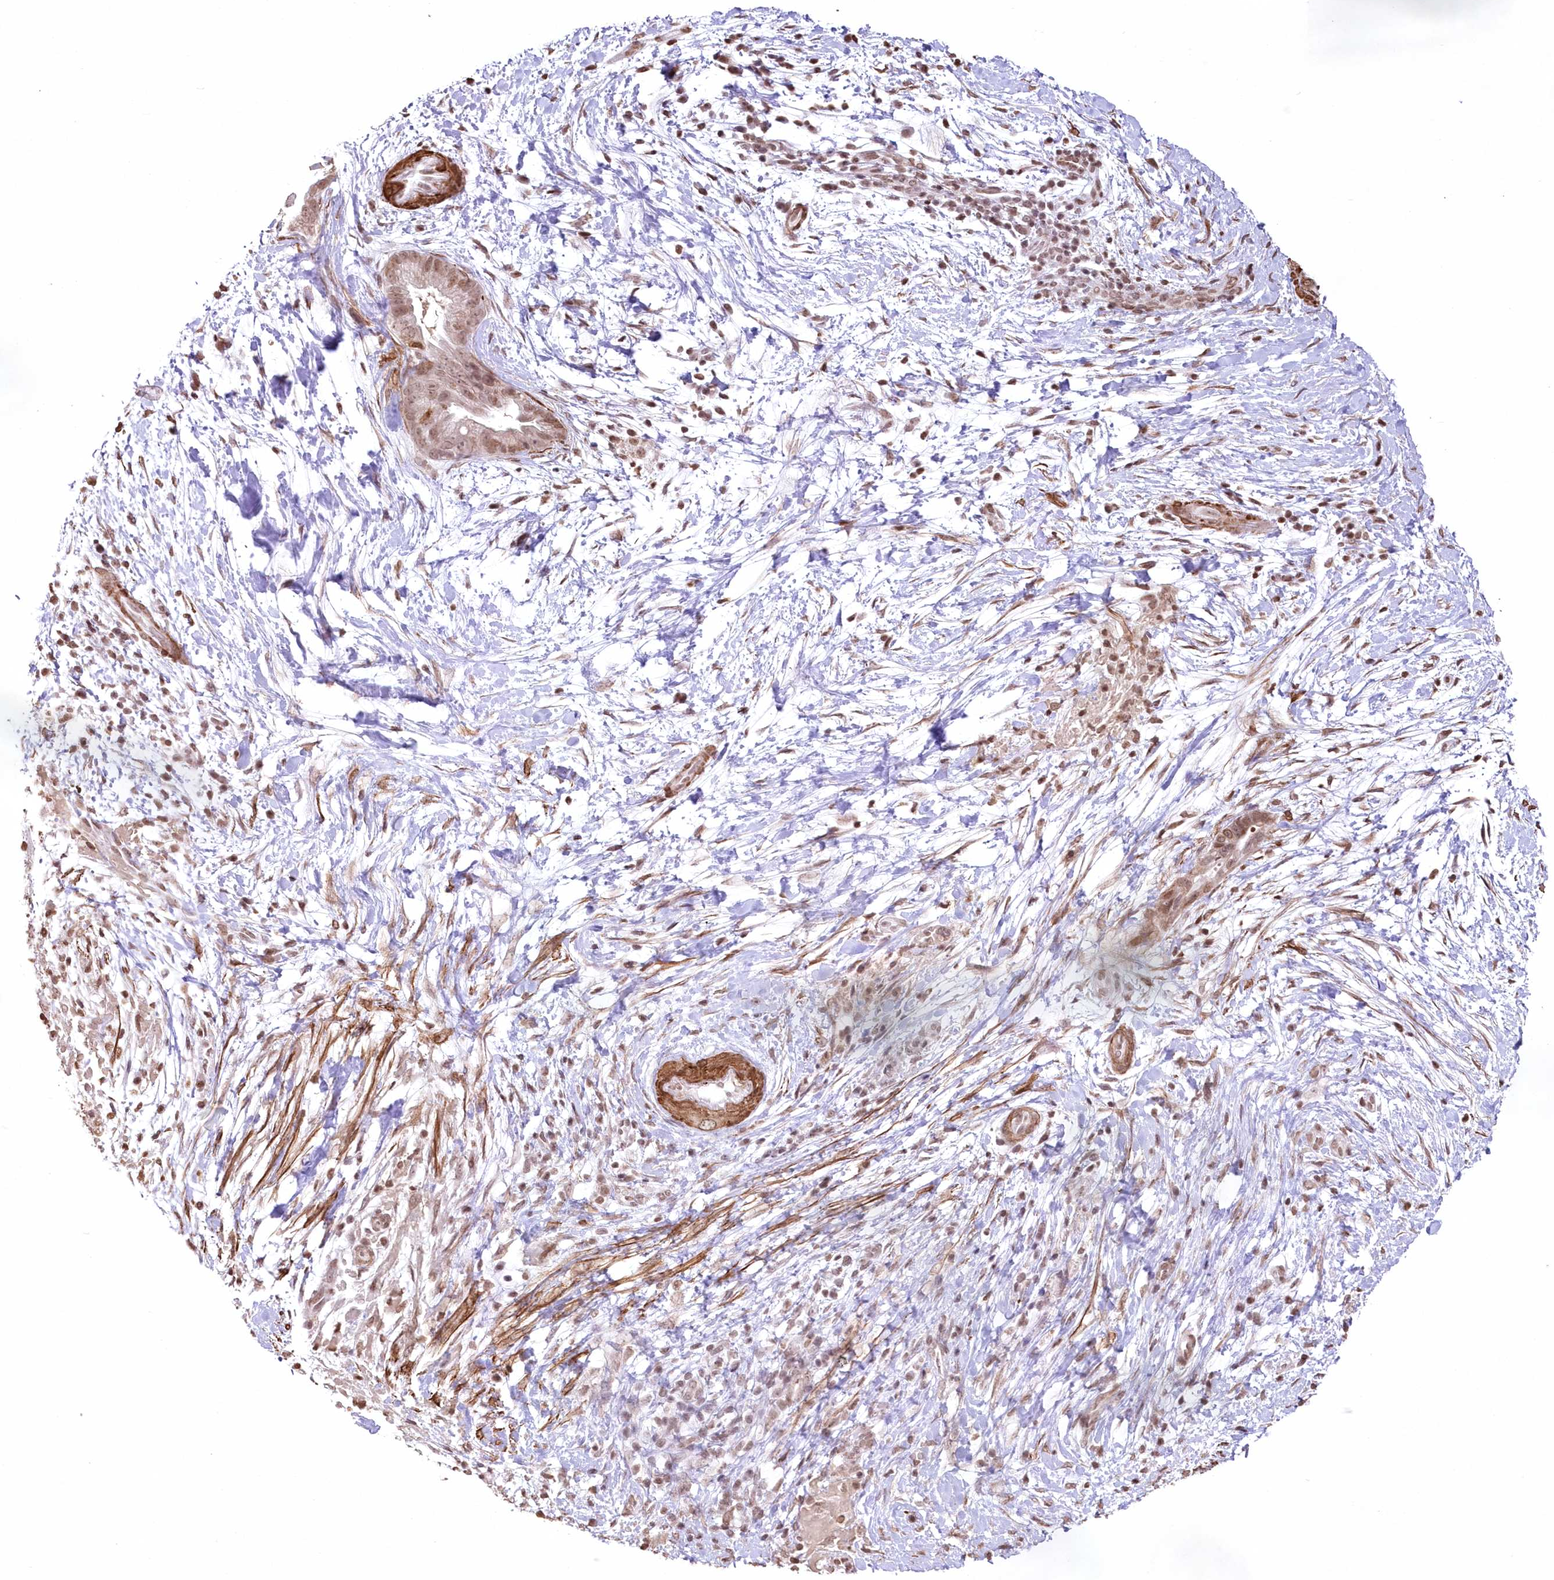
{"staining": {"intensity": "strong", "quantity": ">75%", "location": "cytoplasmic/membranous"}, "tissue": "pancreatic cancer", "cell_type": "Tumor cells", "image_type": "cancer", "snomed": [{"axis": "morphology", "description": "Adenocarcinoma, NOS"}, {"axis": "topography", "description": "Pancreas"}], "caption": "High-magnification brightfield microscopy of pancreatic cancer (adenocarcinoma) stained with DAB (brown) and counterstained with hematoxylin (blue). tumor cells exhibit strong cytoplasmic/membranous positivity is seen in approximately>75% of cells.", "gene": "RBM27", "patient": {"sex": "male", "age": 75}}